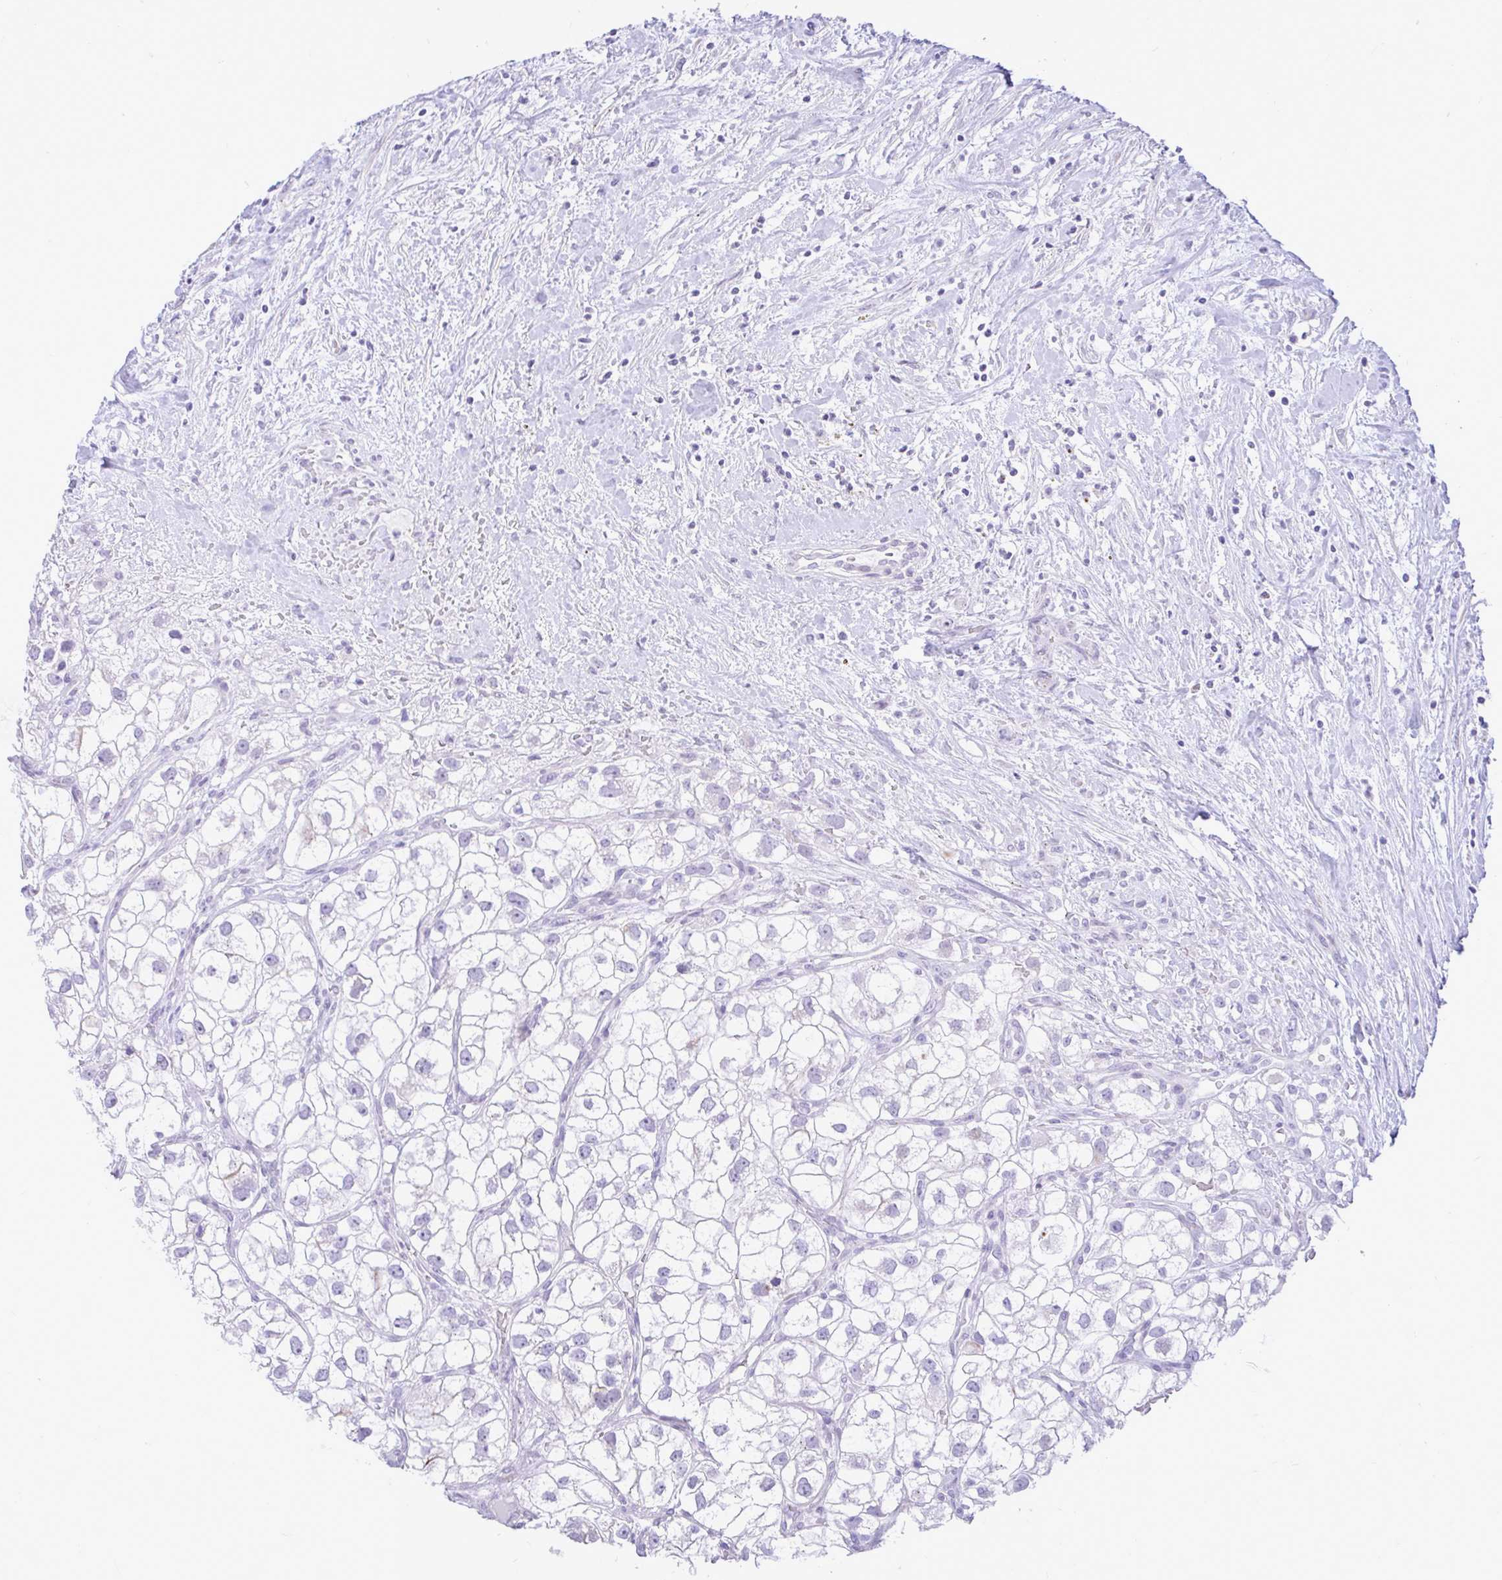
{"staining": {"intensity": "negative", "quantity": "none", "location": "none"}, "tissue": "renal cancer", "cell_type": "Tumor cells", "image_type": "cancer", "snomed": [{"axis": "morphology", "description": "Adenocarcinoma, NOS"}, {"axis": "topography", "description": "Kidney"}], "caption": "The IHC micrograph has no significant staining in tumor cells of renal cancer tissue.", "gene": "REEP1", "patient": {"sex": "male", "age": 59}}